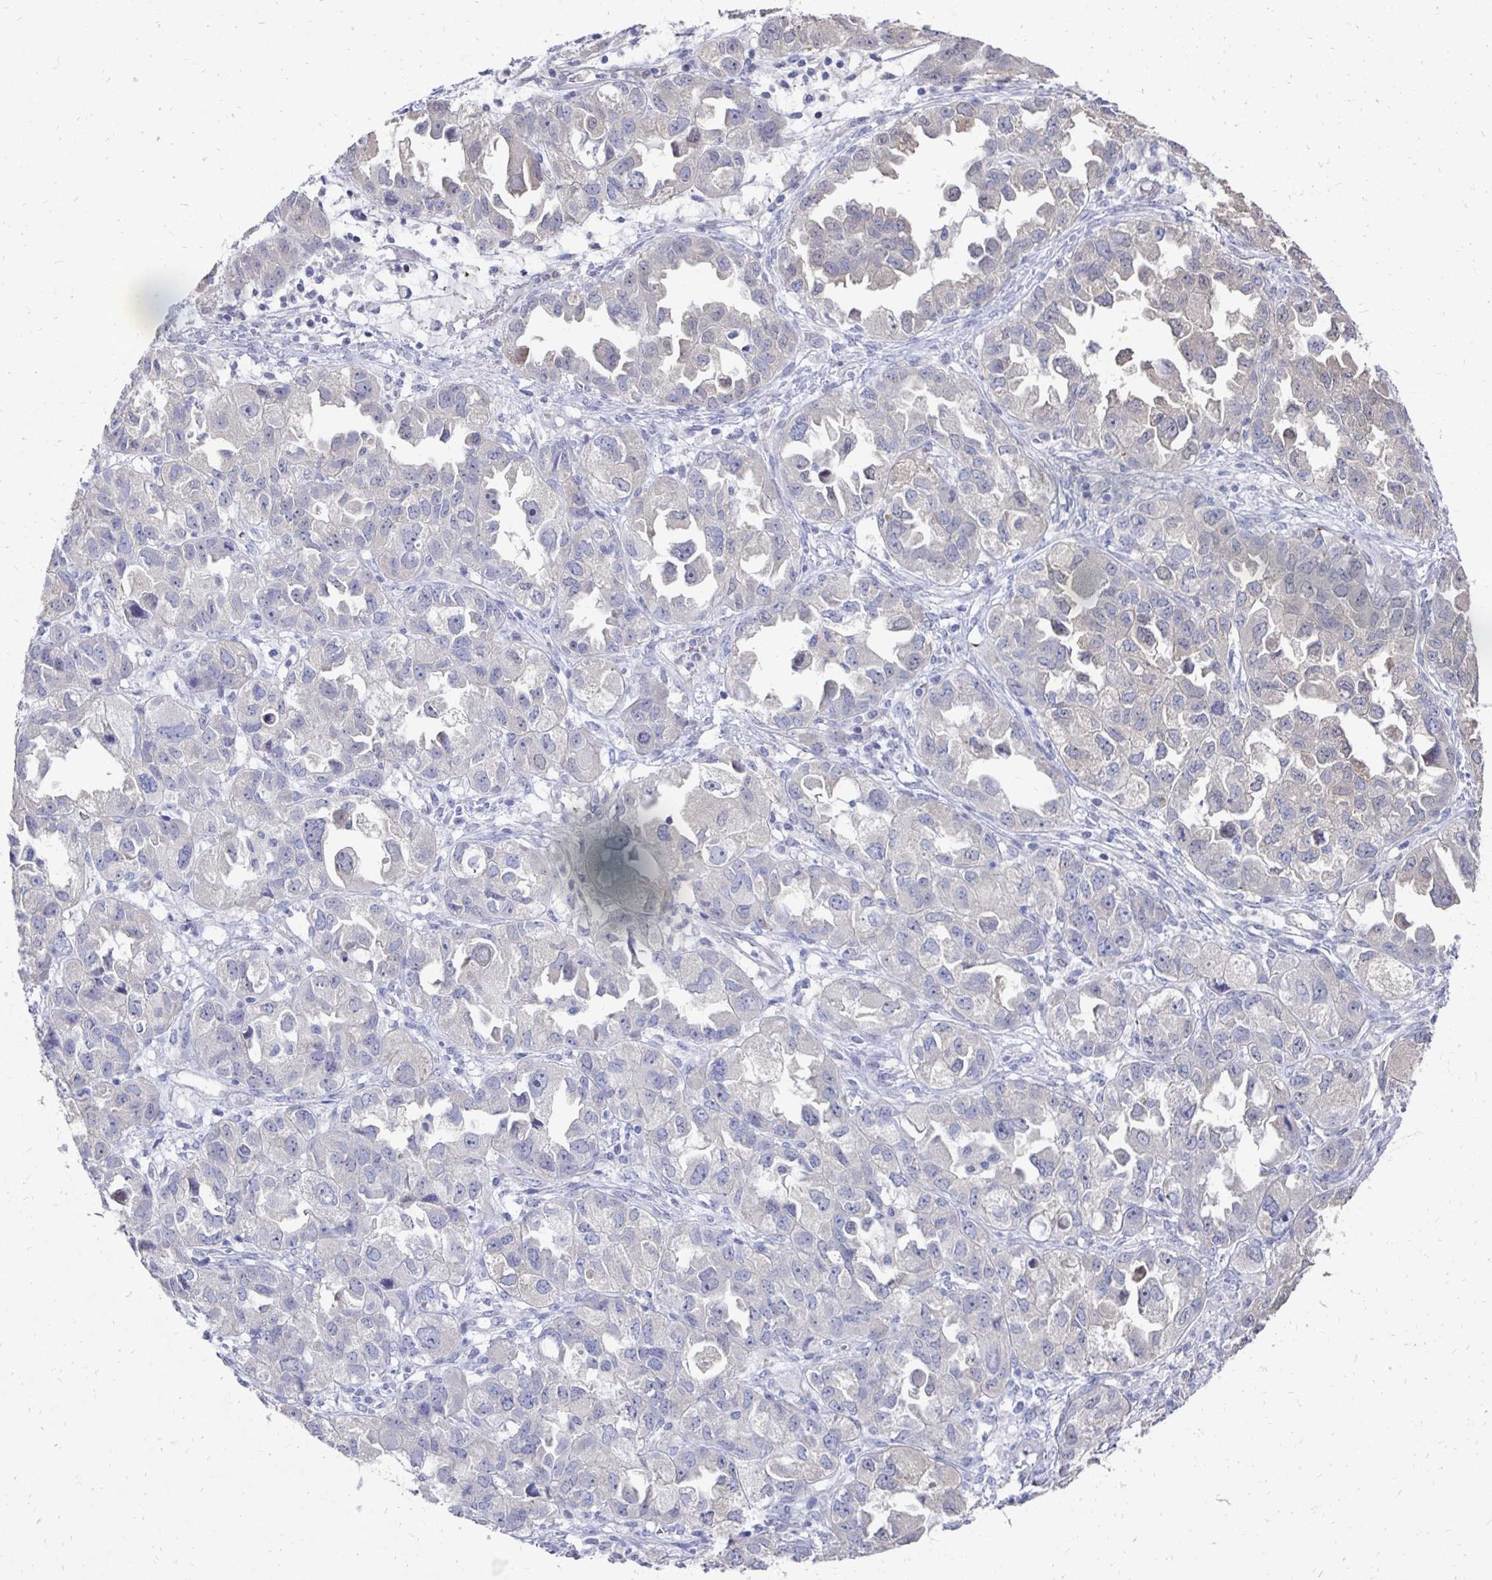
{"staining": {"intensity": "negative", "quantity": "none", "location": "none"}, "tissue": "ovarian cancer", "cell_type": "Tumor cells", "image_type": "cancer", "snomed": [{"axis": "morphology", "description": "Cystadenocarcinoma, serous, NOS"}, {"axis": "topography", "description": "Ovary"}], "caption": "Tumor cells show no significant staining in ovarian cancer (serous cystadenocarcinoma).", "gene": "SYCP3", "patient": {"sex": "female", "age": 84}}